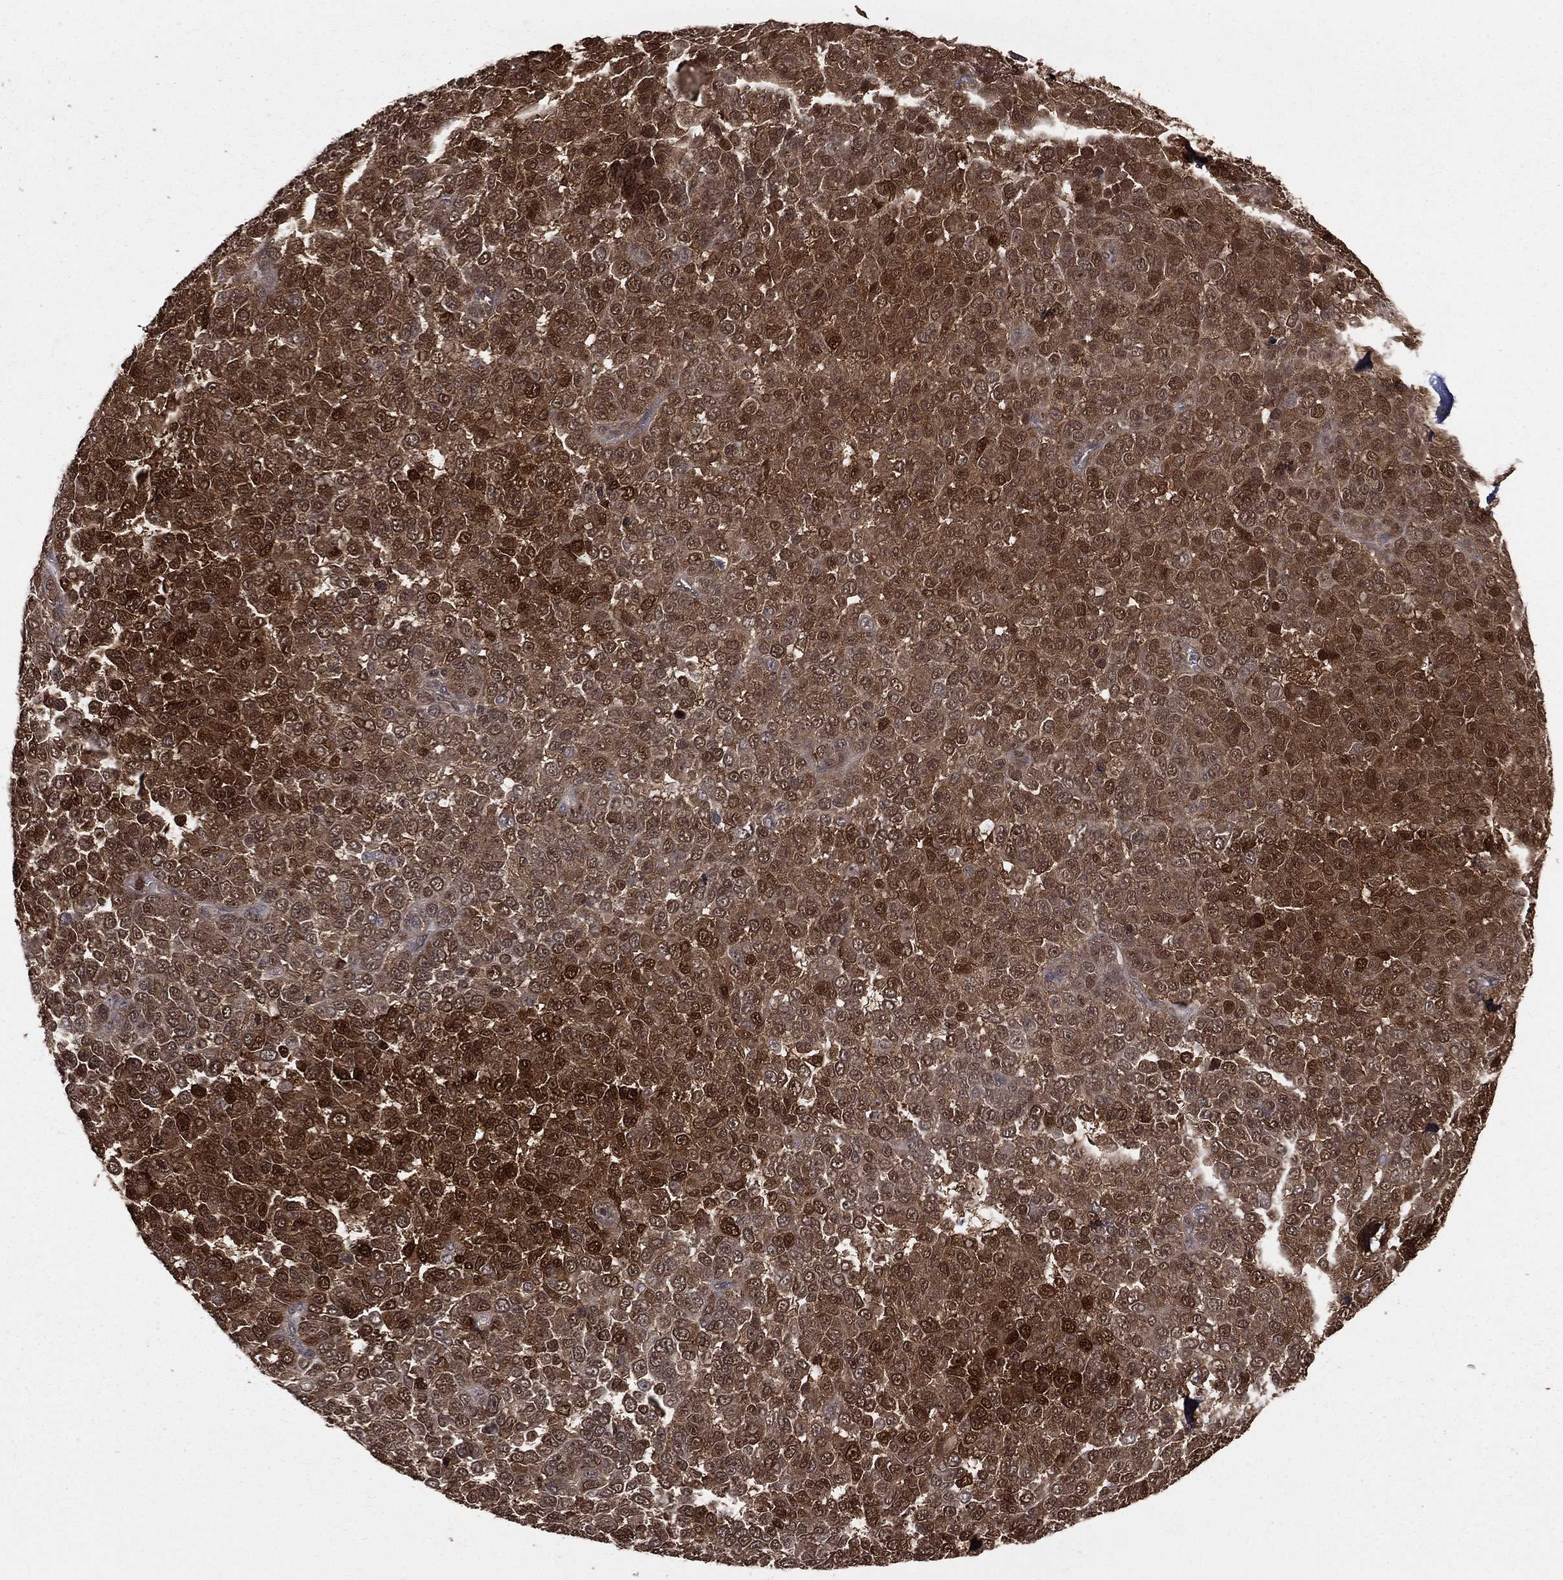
{"staining": {"intensity": "strong", "quantity": "25%-75%", "location": "cytoplasmic/membranous,nuclear"}, "tissue": "melanoma", "cell_type": "Tumor cells", "image_type": "cancer", "snomed": [{"axis": "morphology", "description": "Malignant melanoma, NOS"}, {"axis": "topography", "description": "Skin"}], "caption": "About 25%-75% of tumor cells in melanoma reveal strong cytoplasmic/membranous and nuclear protein positivity as visualized by brown immunohistochemical staining.", "gene": "ENO1", "patient": {"sex": "female", "age": 95}}